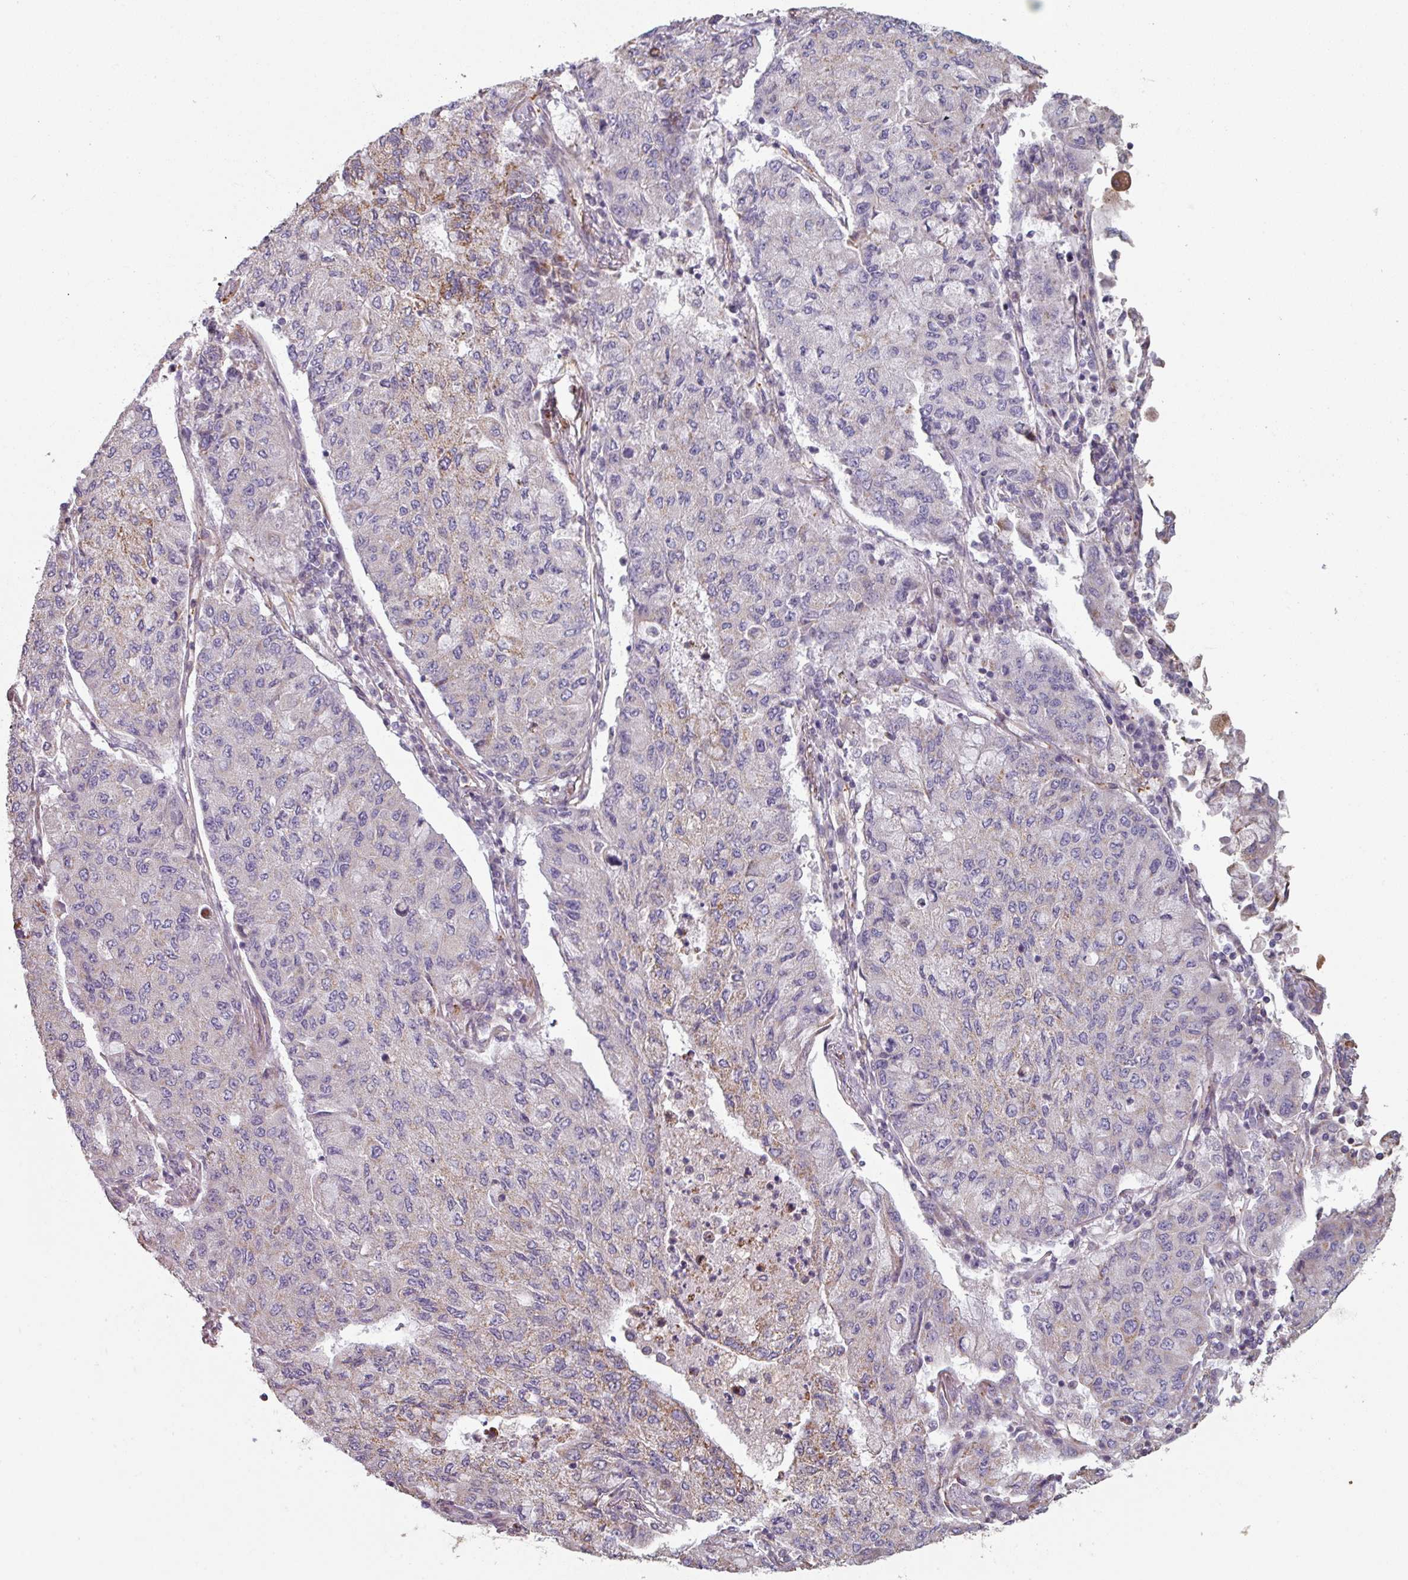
{"staining": {"intensity": "weak", "quantity": "<25%", "location": "cytoplasmic/membranous"}, "tissue": "lung cancer", "cell_type": "Tumor cells", "image_type": "cancer", "snomed": [{"axis": "morphology", "description": "Squamous cell carcinoma, NOS"}, {"axis": "topography", "description": "Lung"}], "caption": "IHC micrograph of neoplastic tissue: squamous cell carcinoma (lung) stained with DAB demonstrates no significant protein expression in tumor cells.", "gene": "GSTA4", "patient": {"sex": "male", "age": 74}}